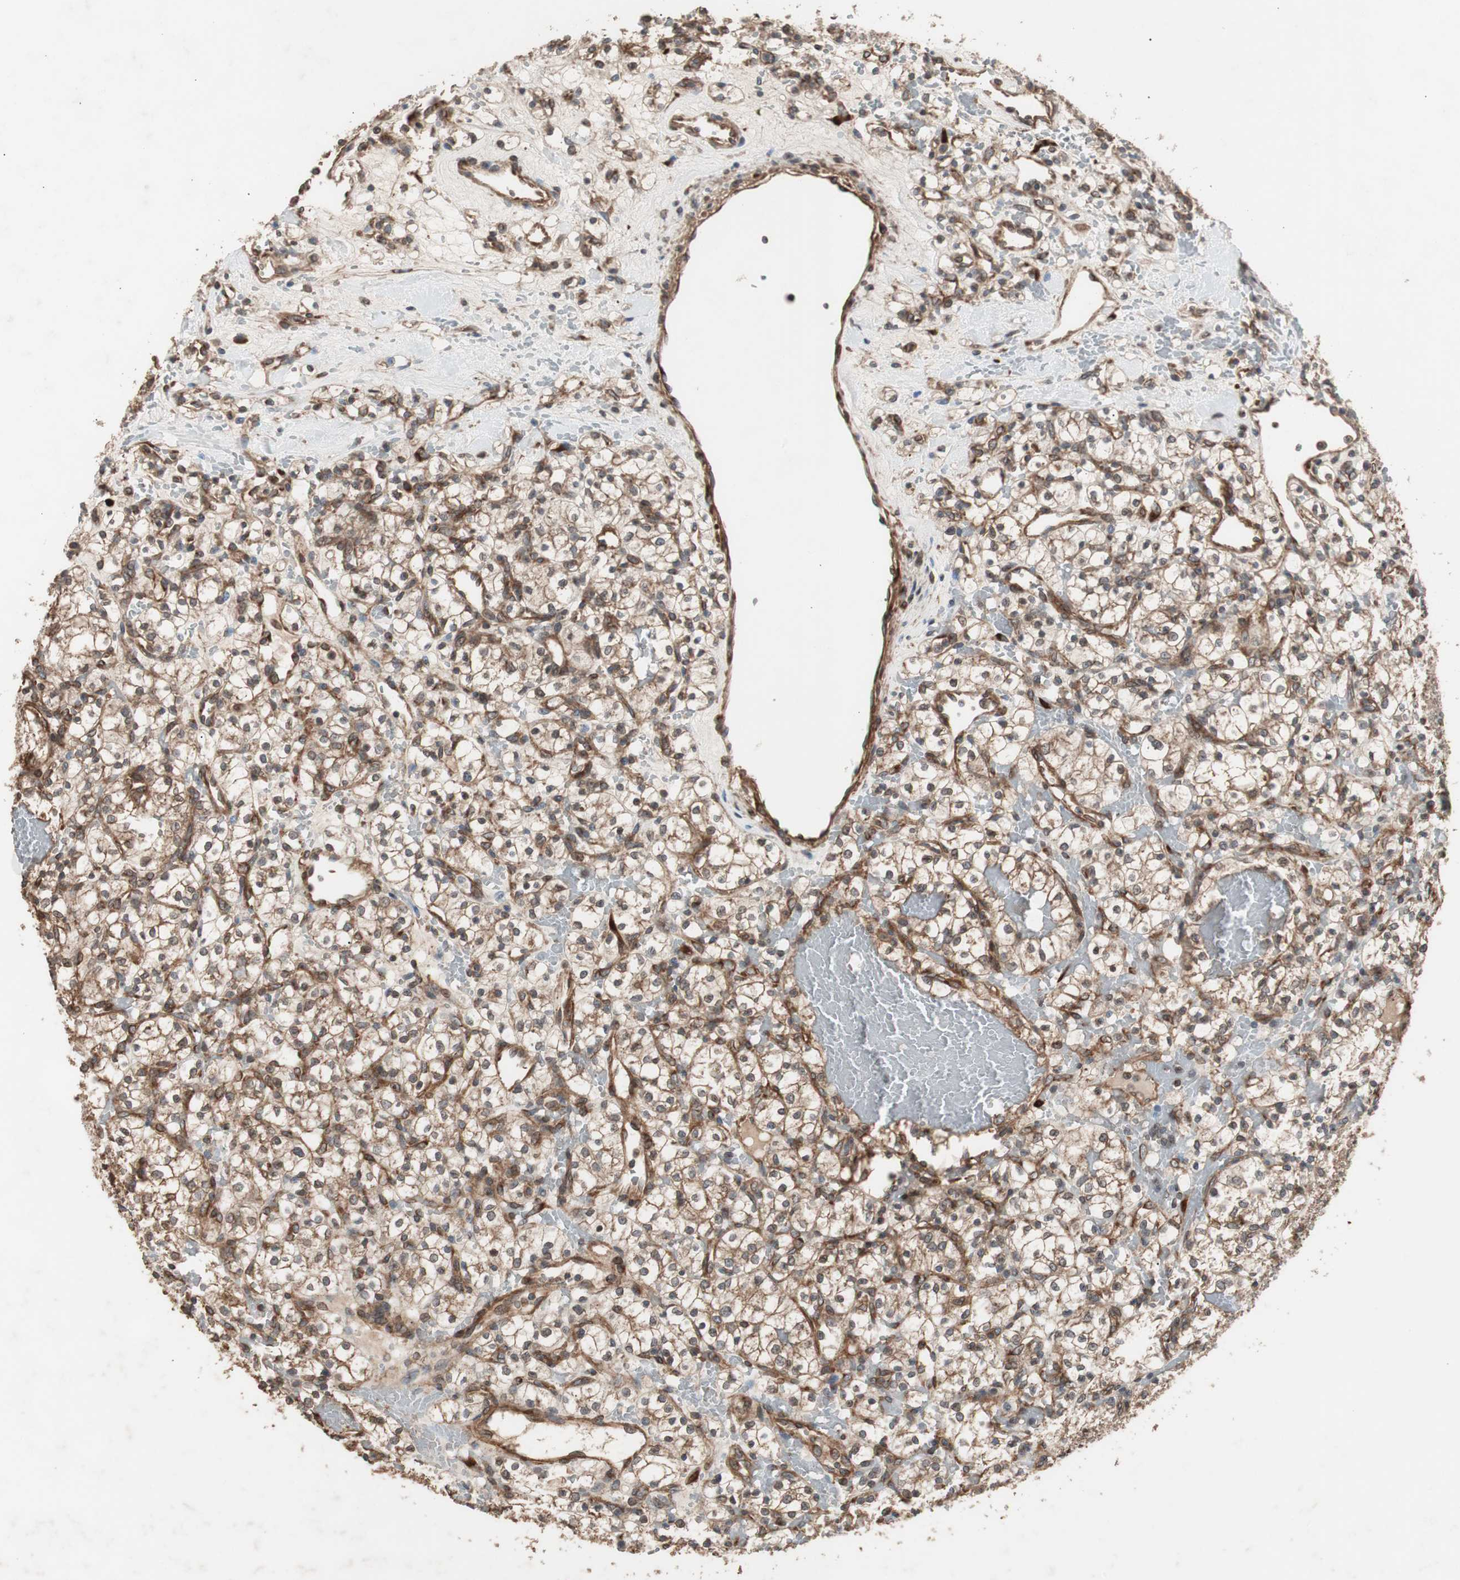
{"staining": {"intensity": "moderate", "quantity": ">75%", "location": "cytoplasmic/membranous"}, "tissue": "renal cancer", "cell_type": "Tumor cells", "image_type": "cancer", "snomed": [{"axis": "morphology", "description": "Adenocarcinoma, NOS"}, {"axis": "topography", "description": "Kidney"}], "caption": "IHC of renal cancer exhibits medium levels of moderate cytoplasmic/membranous staining in approximately >75% of tumor cells. (brown staining indicates protein expression, while blue staining denotes nuclei).", "gene": "LZTS1", "patient": {"sex": "female", "age": 60}}